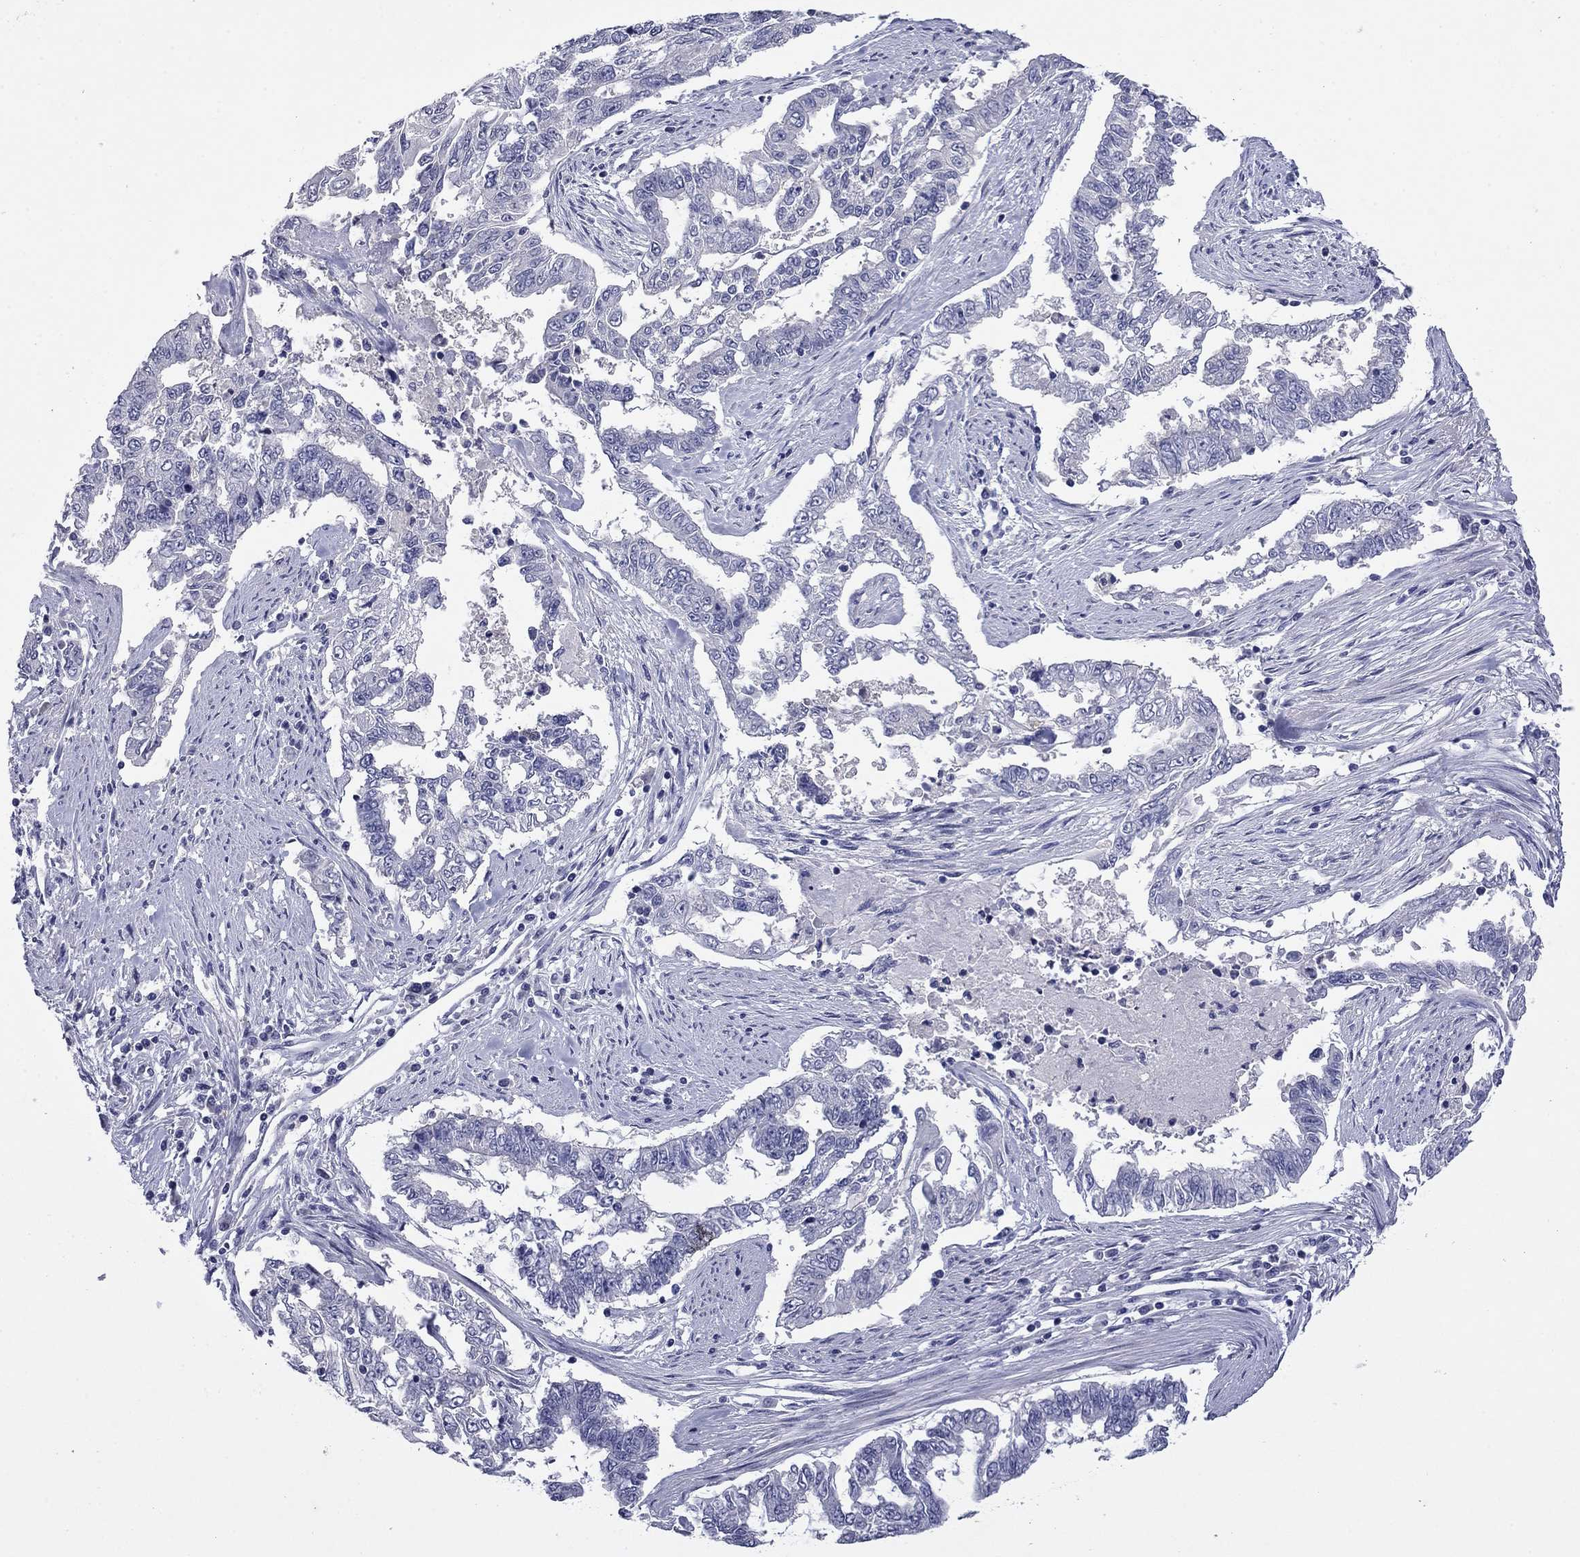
{"staining": {"intensity": "negative", "quantity": "none", "location": "none"}, "tissue": "endometrial cancer", "cell_type": "Tumor cells", "image_type": "cancer", "snomed": [{"axis": "morphology", "description": "Adenocarcinoma, NOS"}, {"axis": "topography", "description": "Uterus"}], "caption": "An IHC histopathology image of endometrial adenocarcinoma is shown. There is no staining in tumor cells of endometrial adenocarcinoma.", "gene": "CFAP119", "patient": {"sex": "female", "age": 59}}